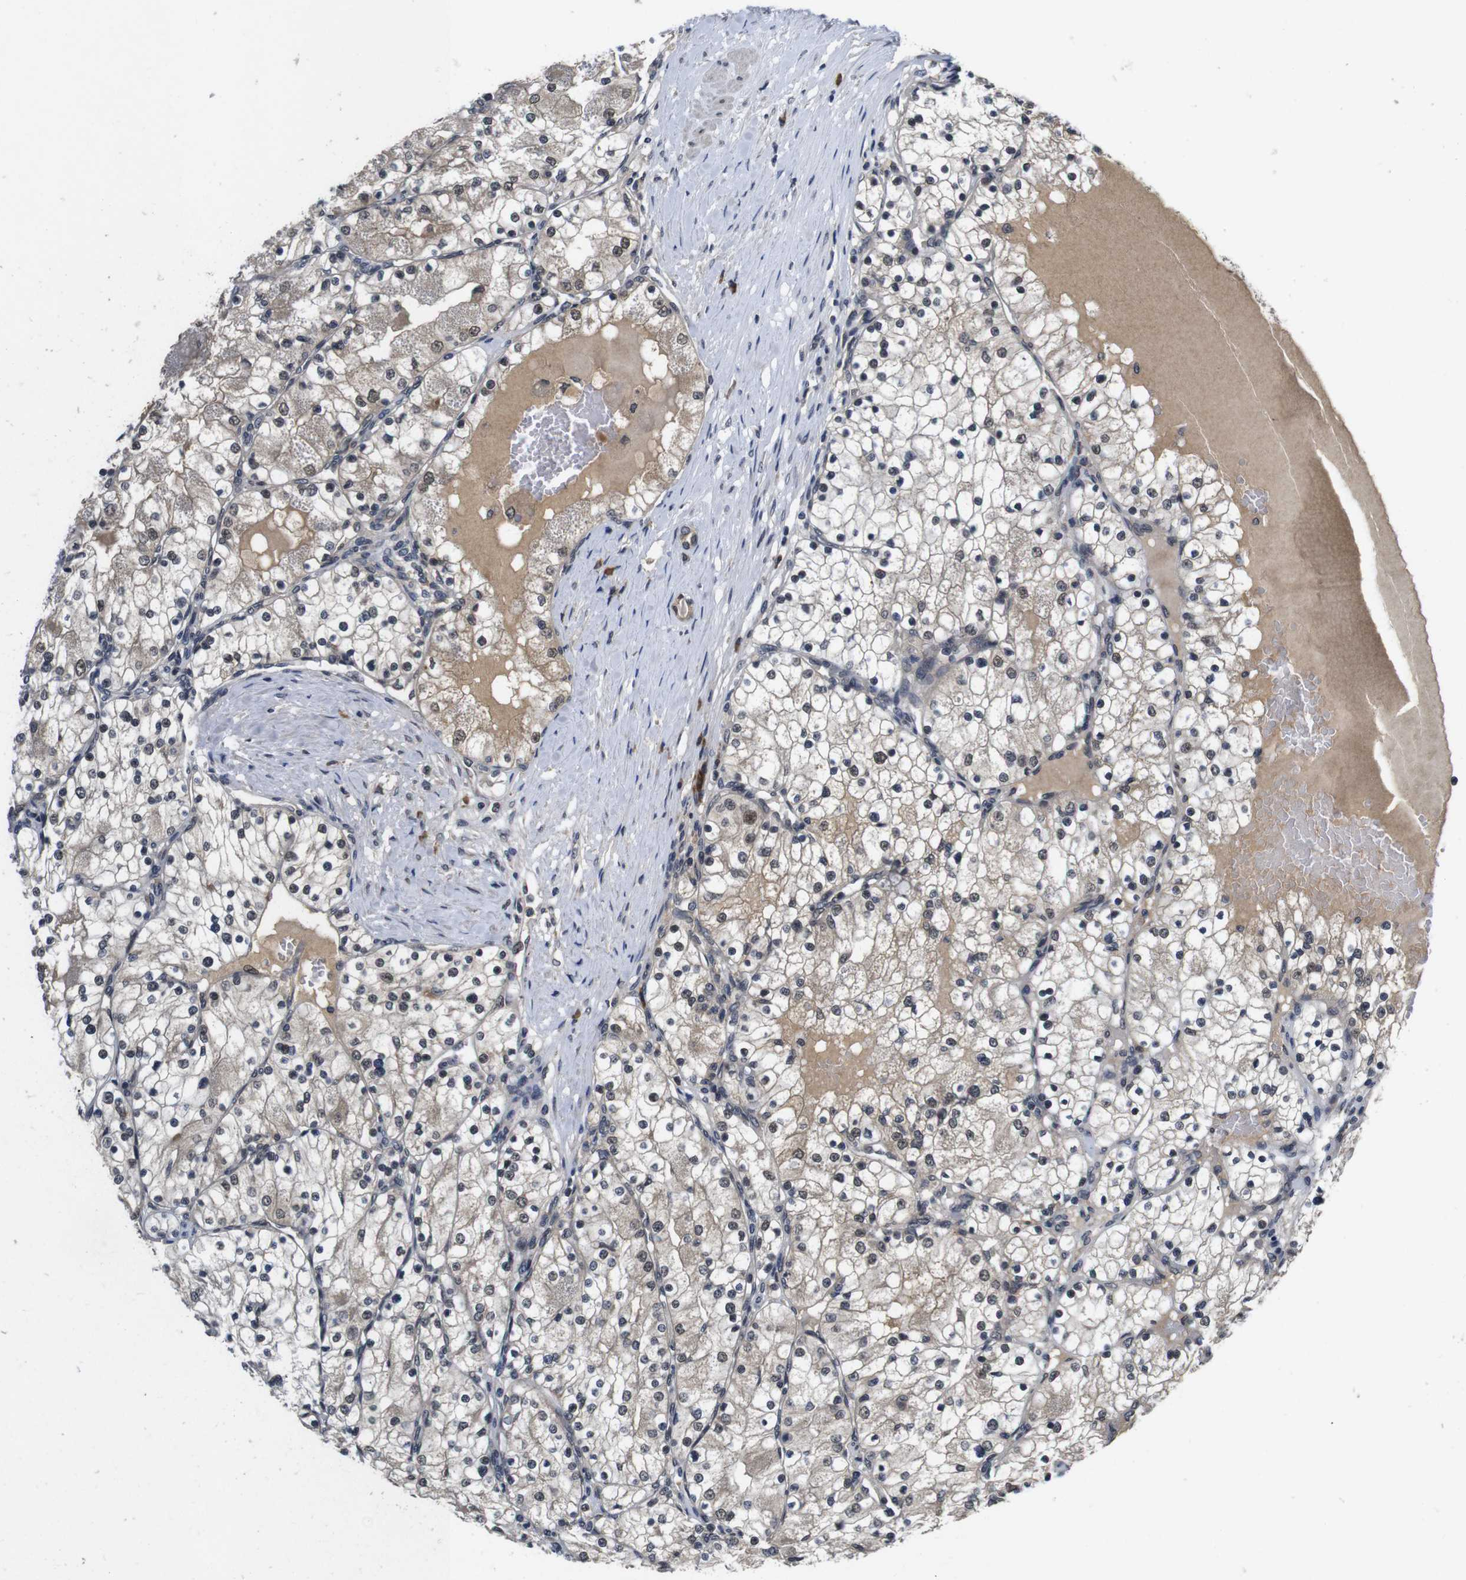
{"staining": {"intensity": "weak", "quantity": "25%-75%", "location": "cytoplasmic/membranous,nuclear"}, "tissue": "renal cancer", "cell_type": "Tumor cells", "image_type": "cancer", "snomed": [{"axis": "morphology", "description": "Adenocarcinoma, NOS"}, {"axis": "topography", "description": "Kidney"}], "caption": "Renal cancer stained with immunohistochemistry (IHC) displays weak cytoplasmic/membranous and nuclear staining in about 25%-75% of tumor cells.", "gene": "ZBTB46", "patient": {"sex": "male", "age": 68}}